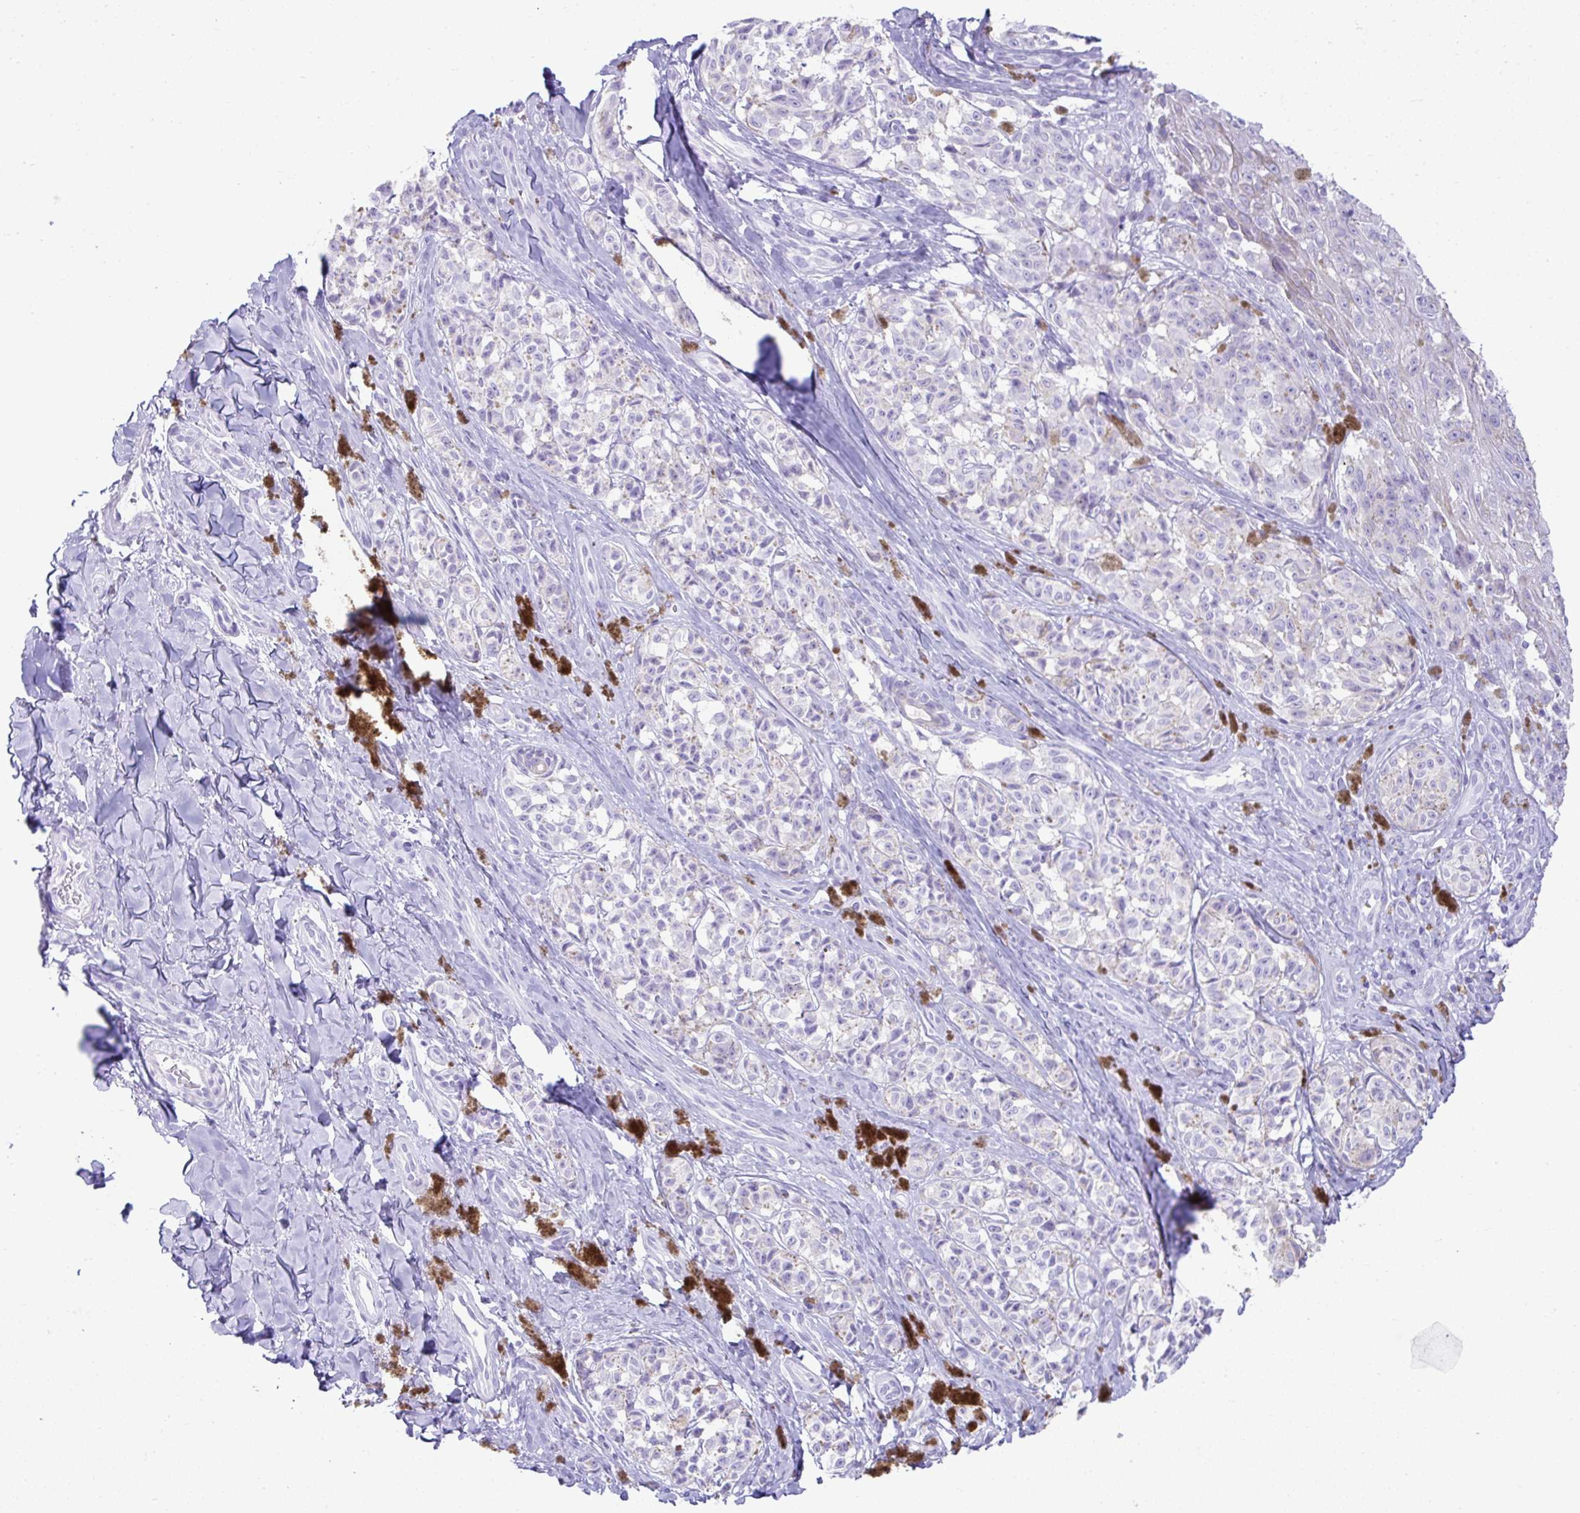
{"staining": {"intensity": "negative", "quantity": "none", "location": "none"}, "tissue": "melanoma", "cell_type": "Tumor cells", "image_type": "cancer", "snomed": [{"axis": "morphology", "description": "Malignant melanoma, NOS"}, {"axis": "topography", "description": "Skin"}], "caption": "This is an IHC photomicrograph of human melanoma. There is no positivity in tumor cells.", "gene": "PSCA", "patient": {"sex": "female", "age": 65}}